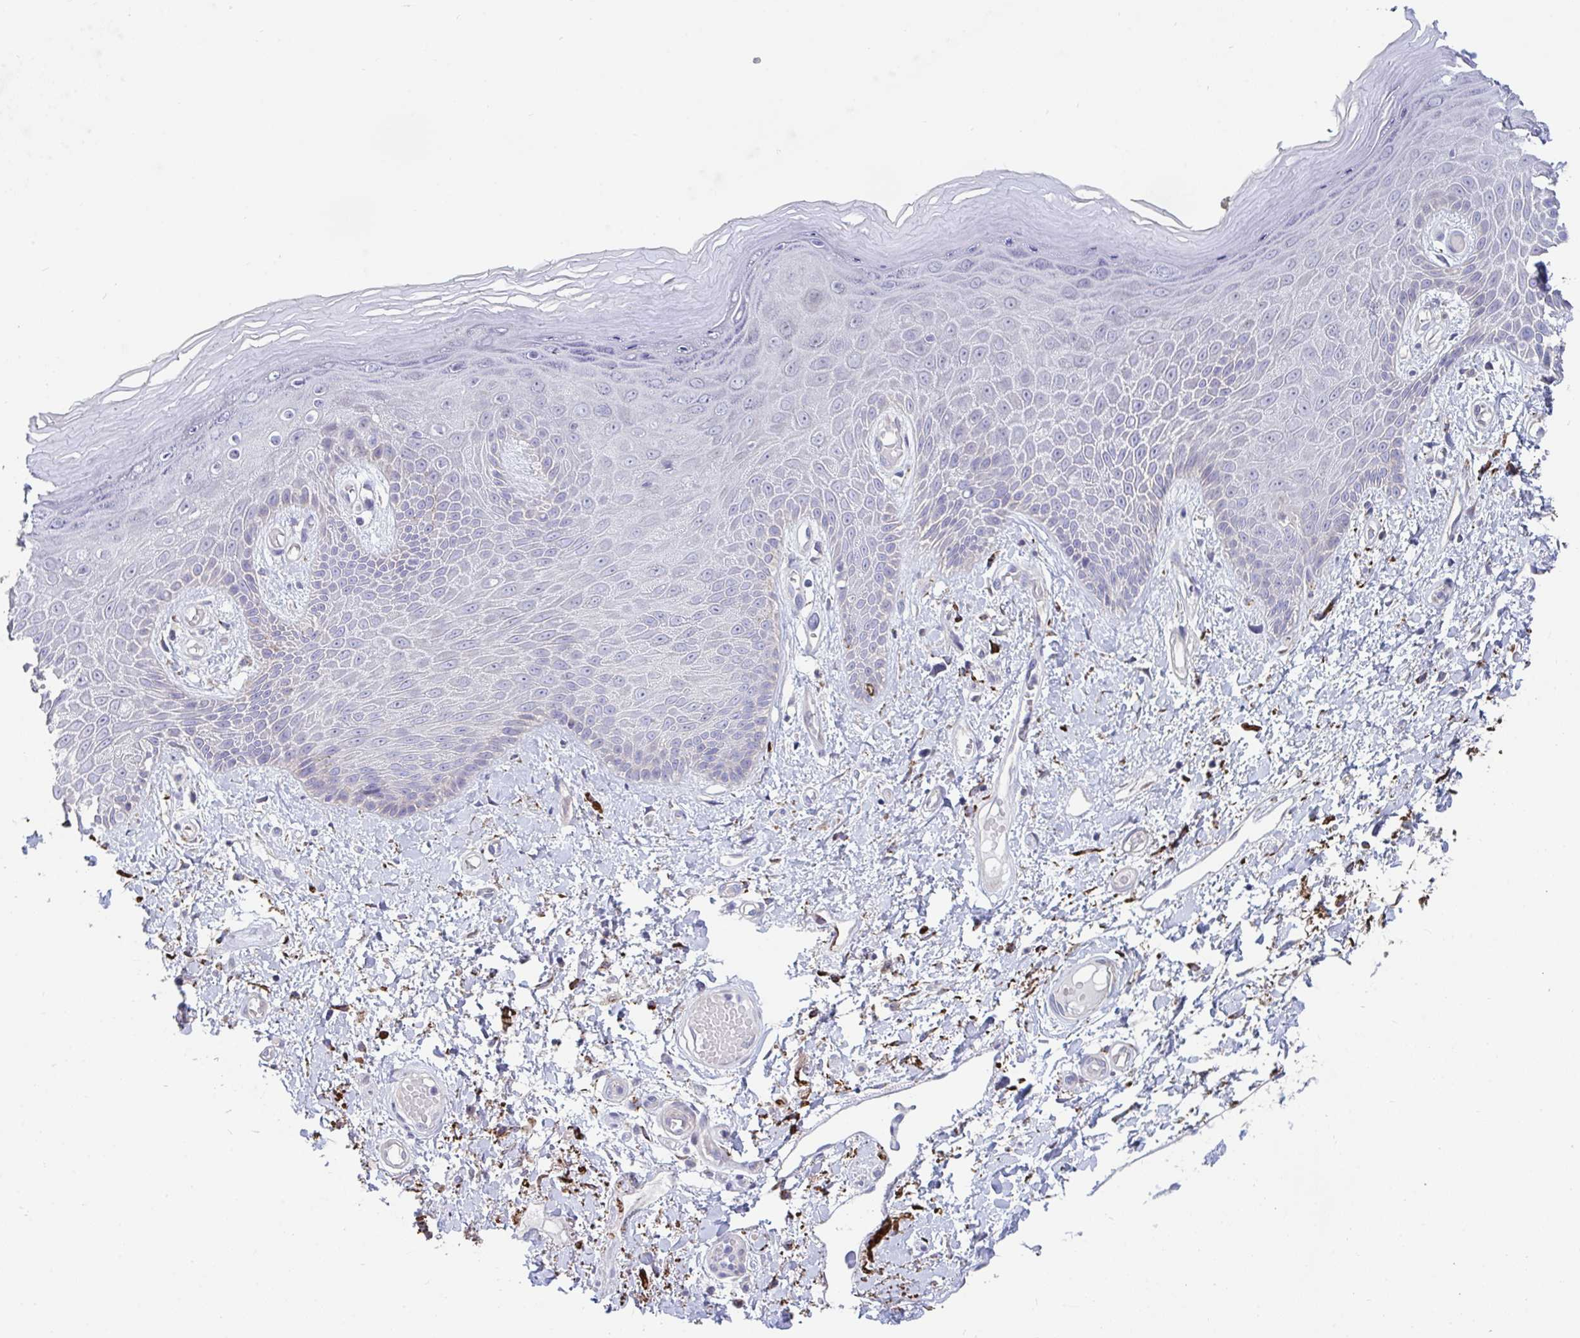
{"staining": {"intensity": "moderate", "quantity": "<25%", "location": "cytoplasmic/membranous"}, "tissue": "skin", "cell_type": "Epidermal cells", "image_type": "normal", "snomed": [{"axis": "morphology", "description": "Normal tissue, NOS"}, {"axis": "topography", "description": "Anal"}, {"axis": "topography", "description": "Peripheral nerve tissue"}], "caption": "The histopathology image reveals staining of benign skin, revealing moderate cytoplasmic/membranous protein staining (brown color) within epidermal cells. Immunohistochemistry (ihc) stains the protein of interest in brown and the nuclei are stained blue.", "gene": "FAM156A", "patient": {"sex": "male", "age": 78}}